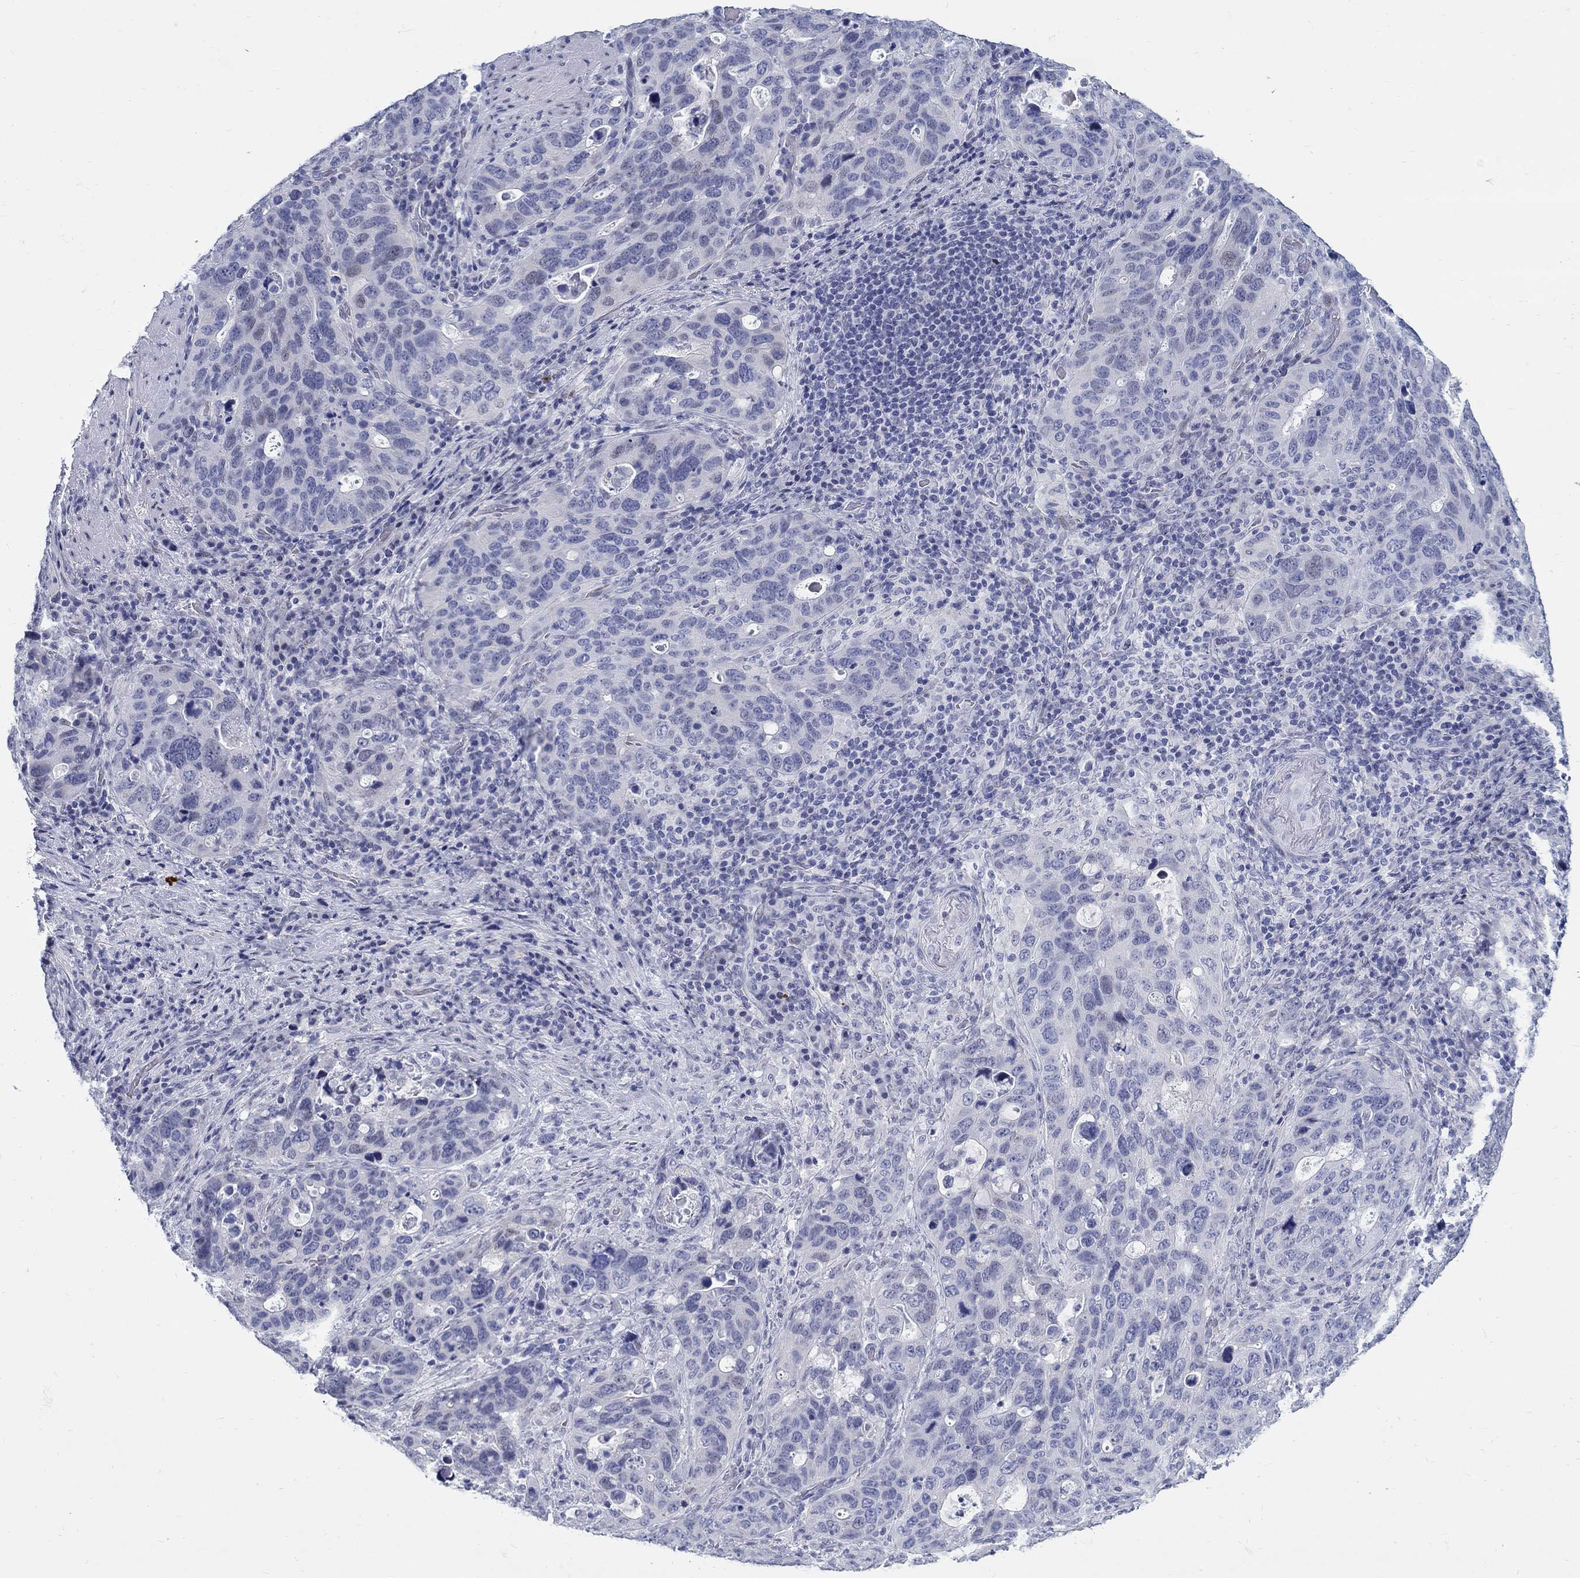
{"staining": {"intensity": "negative", "quantity": "none", "location": "none"}, "tissue": "stomach cancer", "cell_type": "Tumor cells", "image_type": "cancer", "snomed": [{"axis": "morphology", "description": "Adenocarcinoma, NOS"}, {"axis": "topography", "description": "Stomach"}], "caption": "An immunohistochemistry (IHC) histopathology image of adenocarcinoma (stomach) is shown. There is no staining in tumor cells of adenocarcinoma (stomach).", "gene": "CRYGS", "patient": {"sex": "male", "age": 54}}